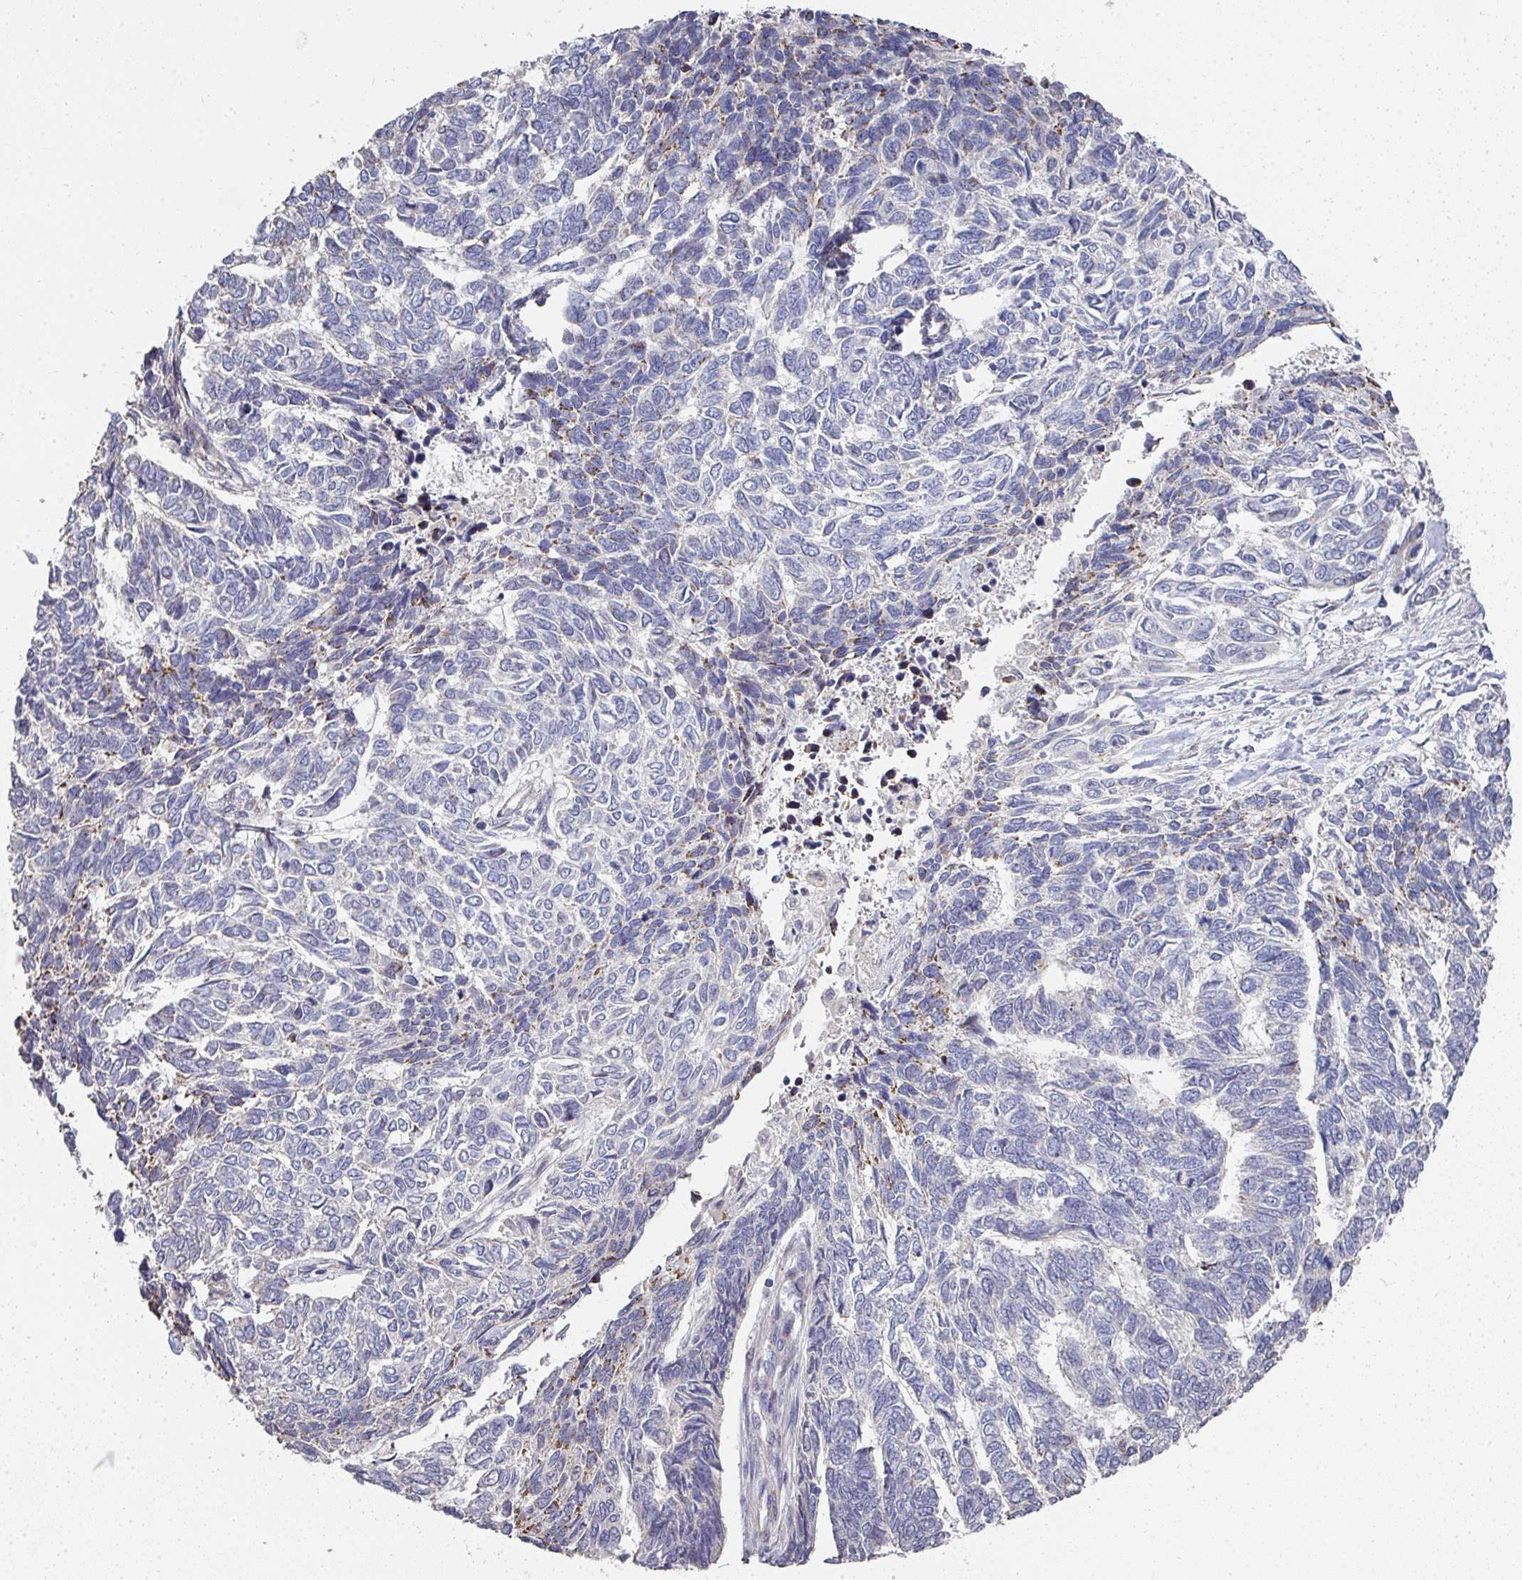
{"staining": {"intensity": "weak", "quantity": "<25%", "location": "cytoplasmic/membranous"}, "tissue": "skin cancer", "cell_type": "Tumor cells", "image_type": "cancer", "snomed": [{"axis": "morphology", "description": "Basal cell carcinoma"}, {"axis": "topography", "description": "Skin"}], "caption": "DAB immunohistochemical staining of skin cancer demonstrates no significant staining in tumor cells.", "gene": "AGTPBP1", "patient": {"sex": "female", "age": 65}}